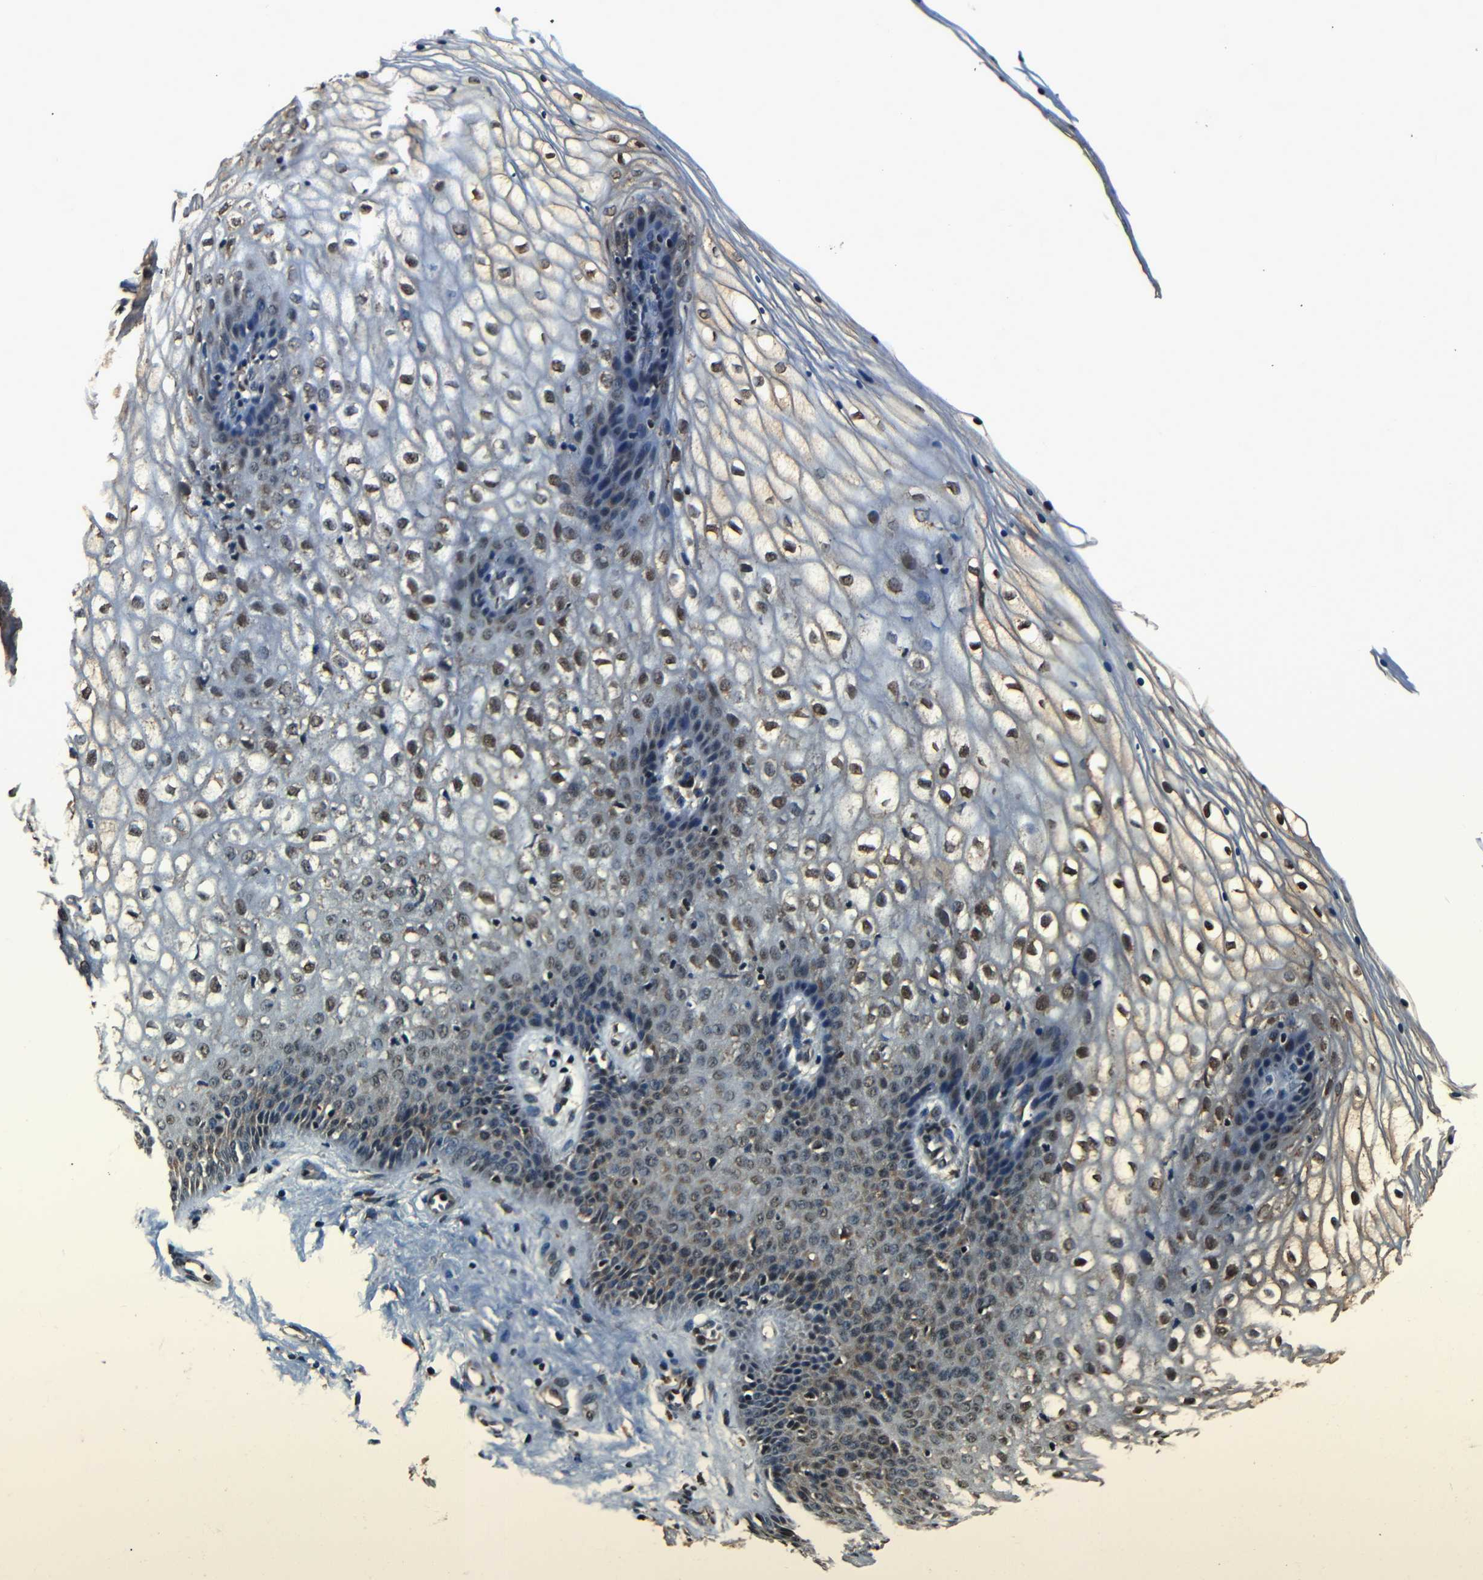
{"staining": {"intensity": "moderate", "quantity": ">75%", "location": "nuclear"}, "tissue": "vagina", "cell_type": "Squamous epithelial cells", "image_type": "normal", "snomed": [{"axis": "morphology", "description": "Normal tissue, NOS"}, {"axis": "topography", "description": "Vagina"}], "caption": "IHC photomicrograph of unremarkable vagina stained for a protein (brown), which reveals medium levels of moderate nuclear expression in about >75% of squamous epithelial cells.", "gene": "NCBP3", "patient": {"sex": "female", "age": 34}}